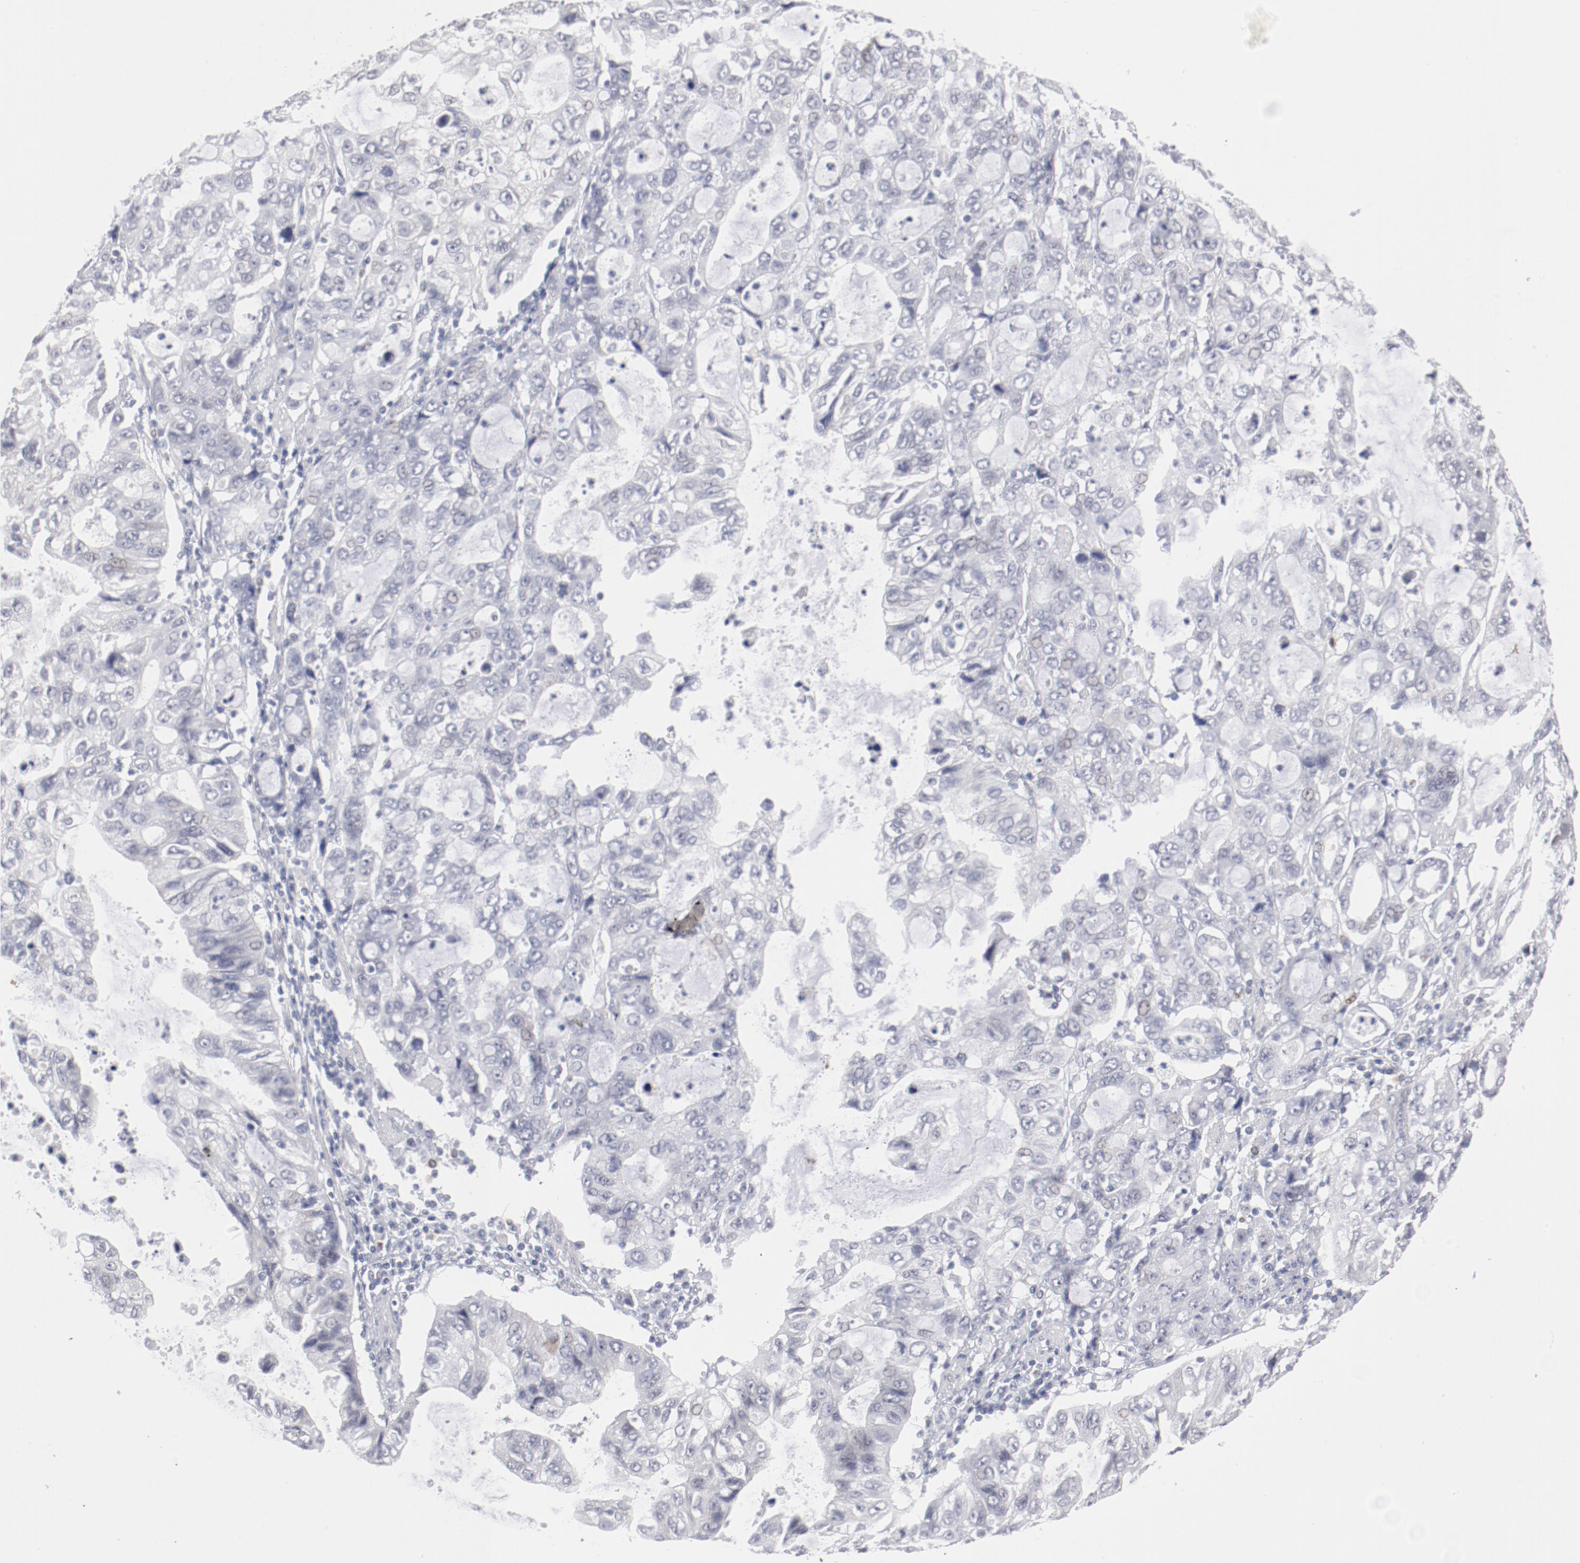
{"staining": {"intensity": "negative", "quantity": "none", "location": "none"}, "tissue": "stomach cancer", "cell_type": "Tumor cells", "image_type": "cancer", "snomed": [{"axis": "morphology", "description": "Adenocarcinoma, NOS"}, {"axis": "topography", "description": "Stomach, upper"}], "caption": "Photomicrograph shows no significant protein staining in tumor cells of stomach cancer (adenocarcinoma).", "gene": "SH3BGR", "patient": {"sex": "female", "age": 52}}